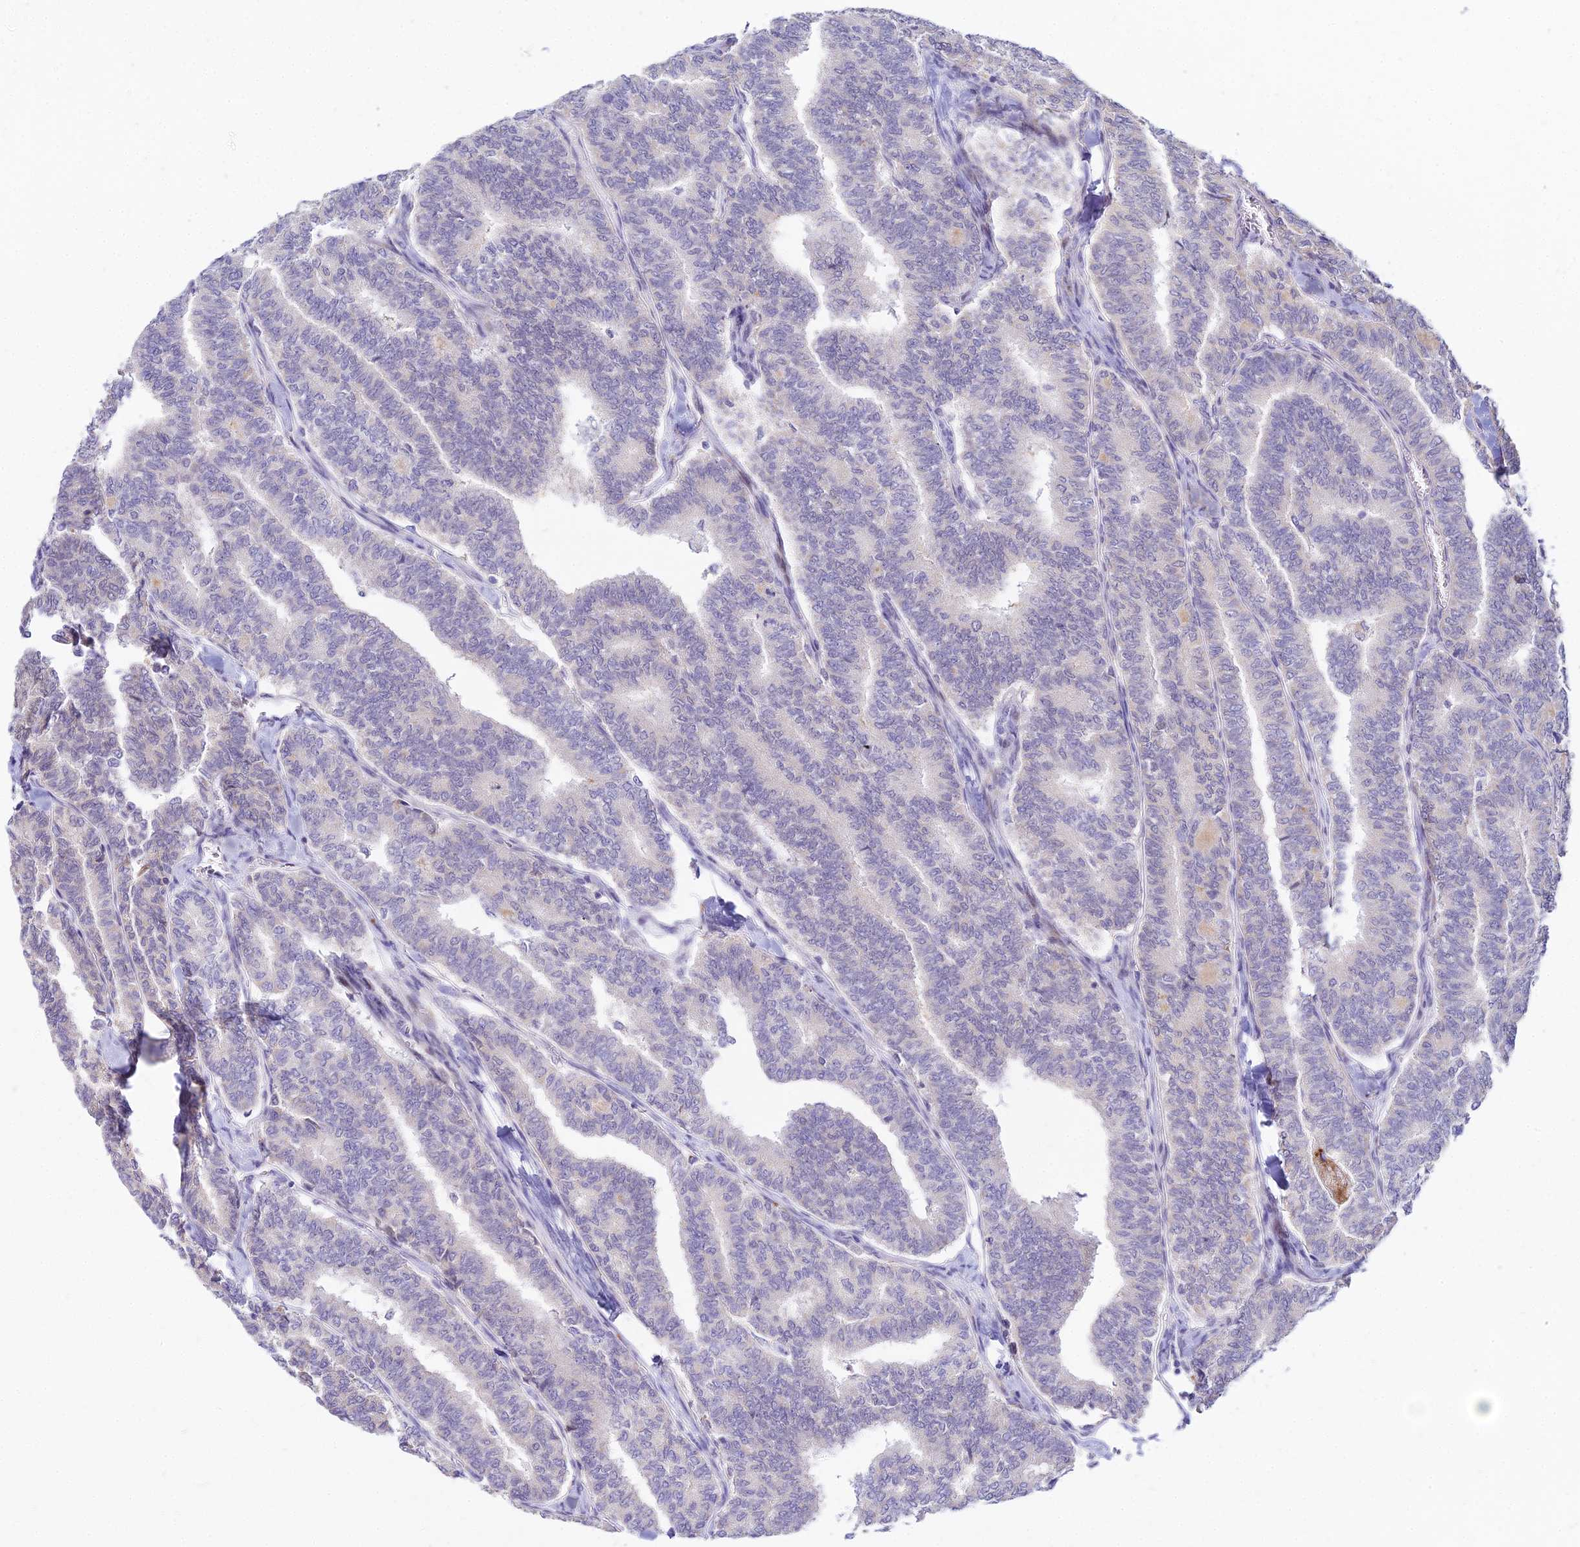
{"staining": {"intensity": "negative", "quantity": "none", "location": "none"}, "tissue": "thyroid cancer", "cell_type": "Tumor cells", "image_type": "cancer", "snomed": [{"axis": "morphology", "description": "Papillary adenocarcinoma, NOS"}, {"axis": "topography", "description": "Thyroid gland"}], "caption": "Tumor cells are negative for brown protein staining in thyroid cancer (papillary adenocarcinoma).", "gene": "C6orf163", "patient": {"sex": "female", "age": 35}}